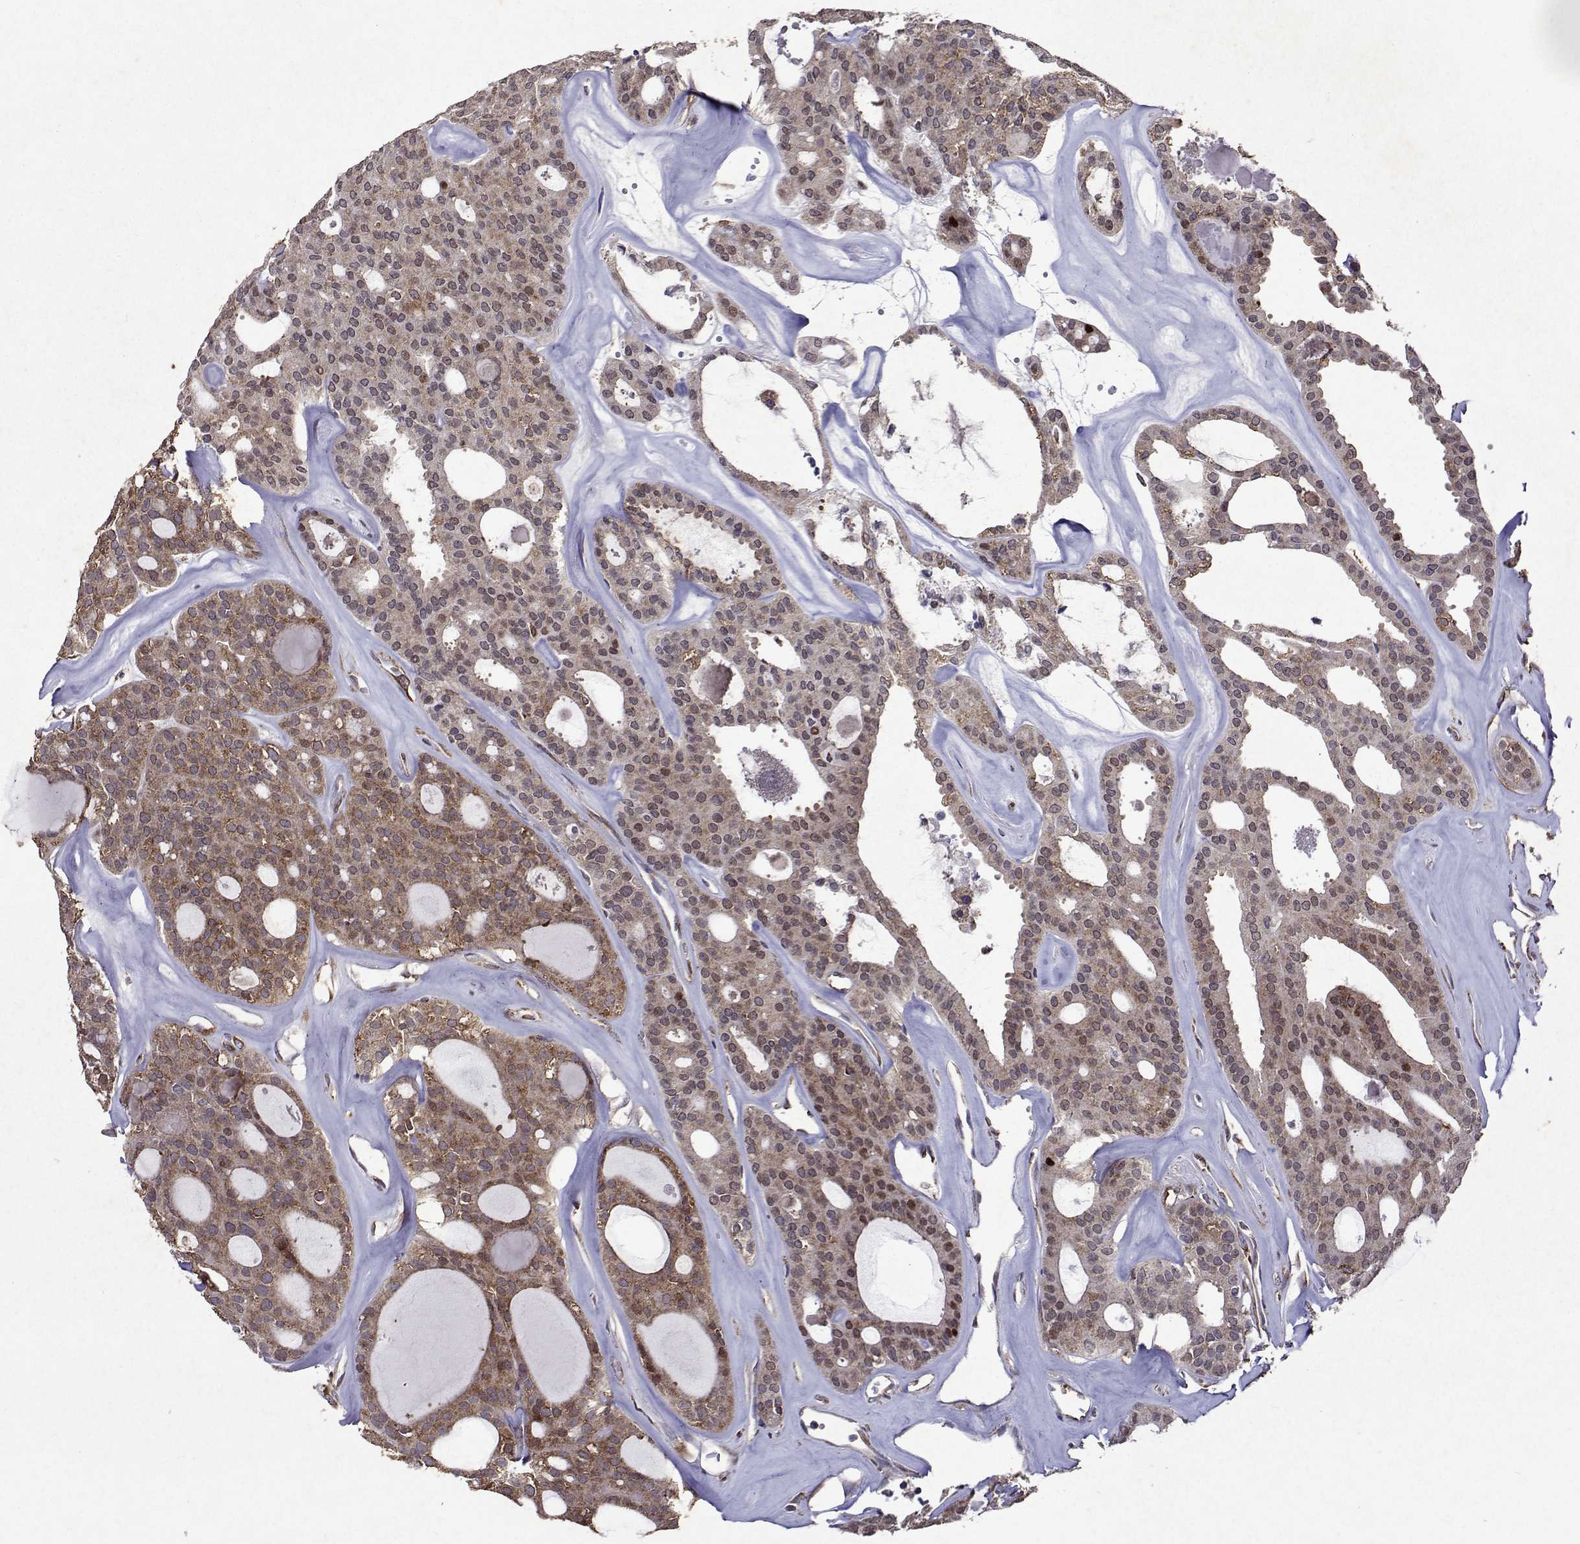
{"staining": {"intensity": "moderate", "quantity": ">75%", "location": "cytoplasmic/membranous,nuclear"}, "tissue": "thyroid cancer", "cell_type": "Tumor cells", "image_type": "cancer", "snomed": [{"axis": "morphology", "description": "Follicular adenoma carcinoma, NOS"}, {"axis": "topography", "description": "Thyroid gland"}], "caption": "Protein staining of follicular adenoma carcinoma (thyroid) tissue shows moderate cytoplasmic/membranous and nuclear expression in approximately >75% of tumor cells.", "gene": "TARBP2", "patient": {"sex": "male", "age": 75}}